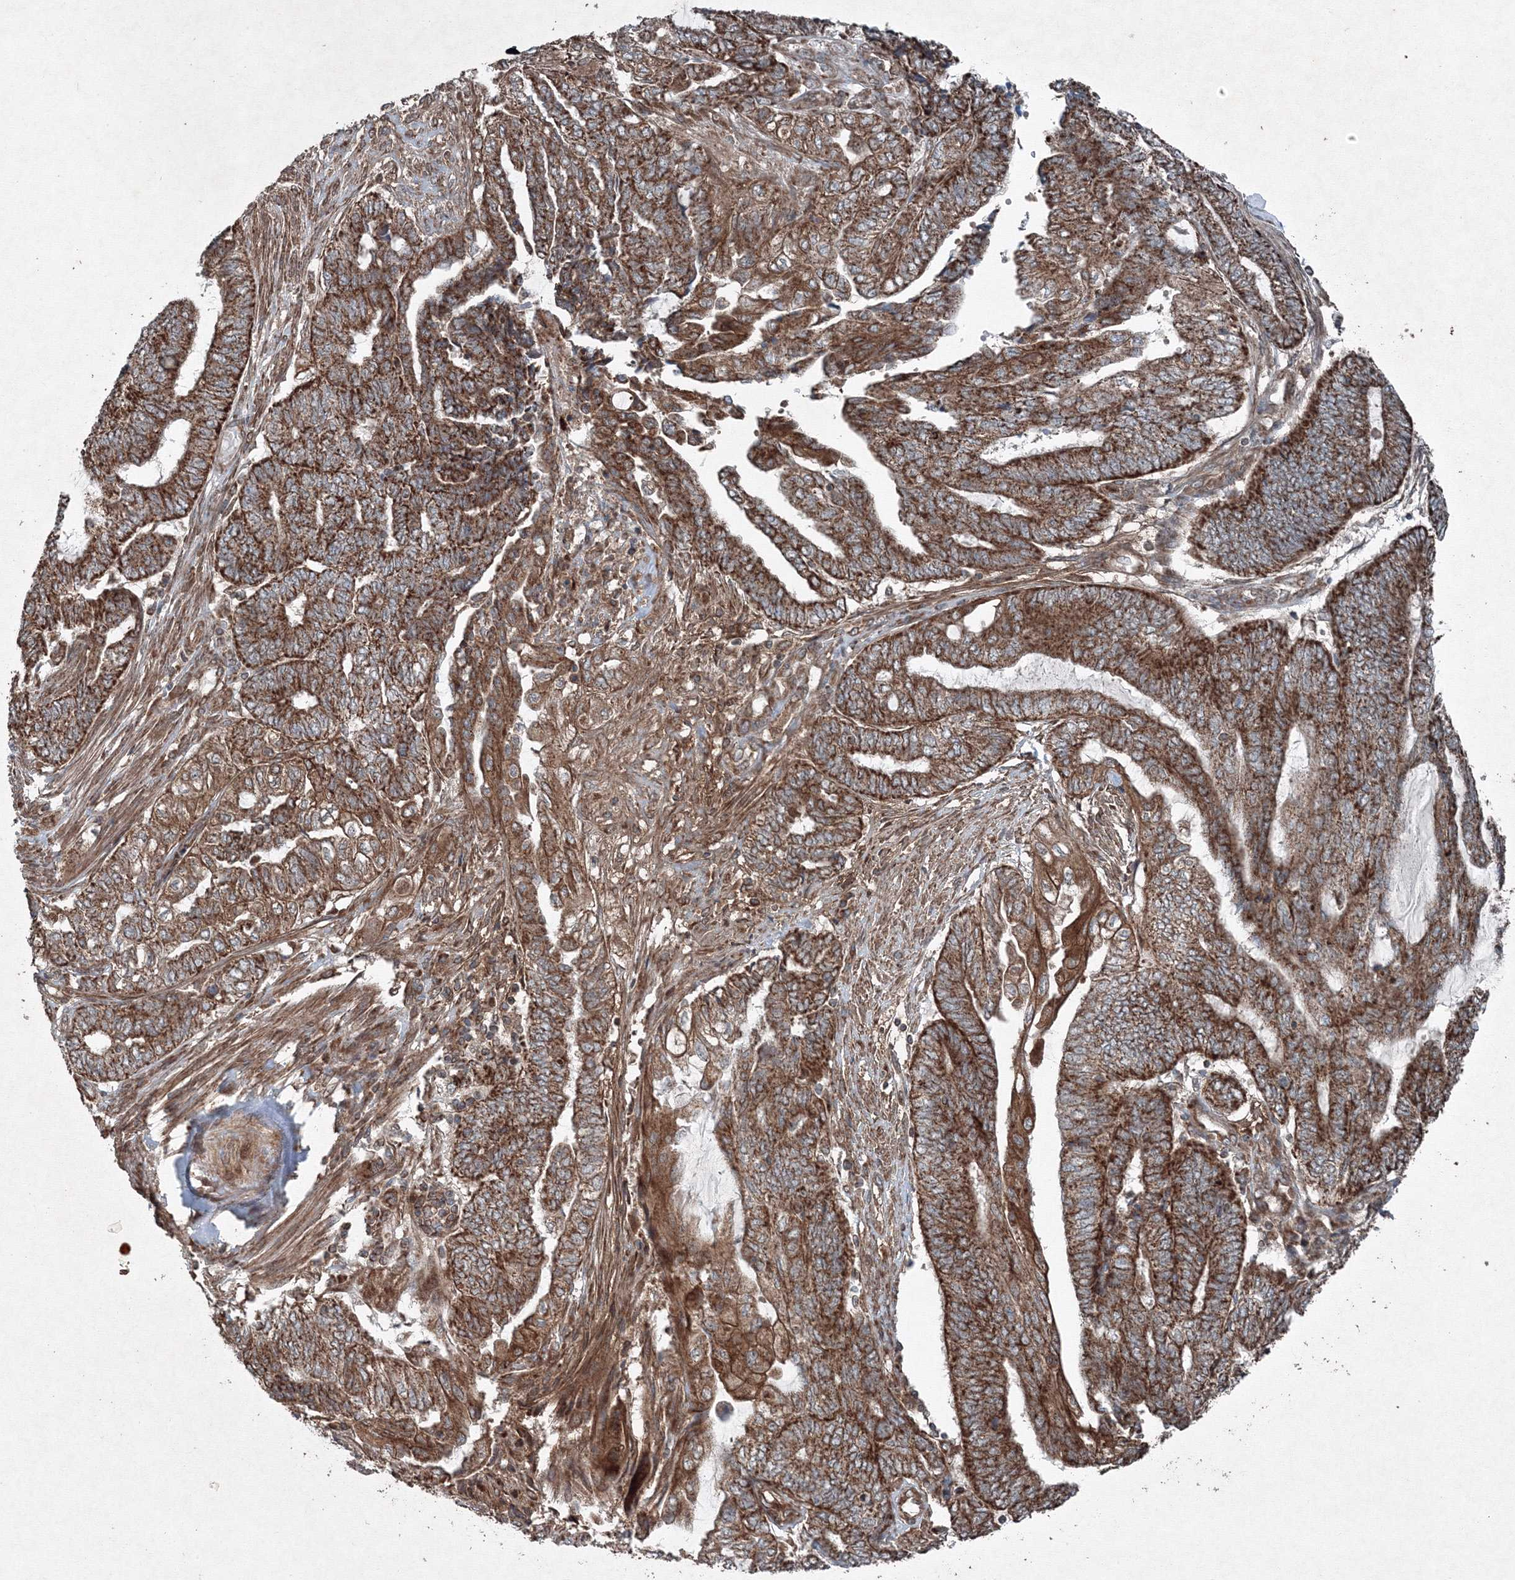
{"staining": {"intensity": "strong", "quantity": ">75%", "location": "cytoplasmic/membranous"}, "tissue": "endometrial cancer", "cell_type": "Tumor cells", "image_type": "cancer", "snomed": [{"axis": "morphology", "description": "Adenocarcinoma, NOS"}, {"axis": "topography", "description": "Uterus"}, {"axis": "topography", "description": "Endometrium"}], "caption": "Immunohistochemistry micrograph of endometrial adenocarcinoma stained for a protein (brown), which shows high levels of strong cytoplasmic/membranous positivity in approximately >75% of tumor cells.", "gene": "COPS7B", "patient": {"sex": "female", "age": 70}}